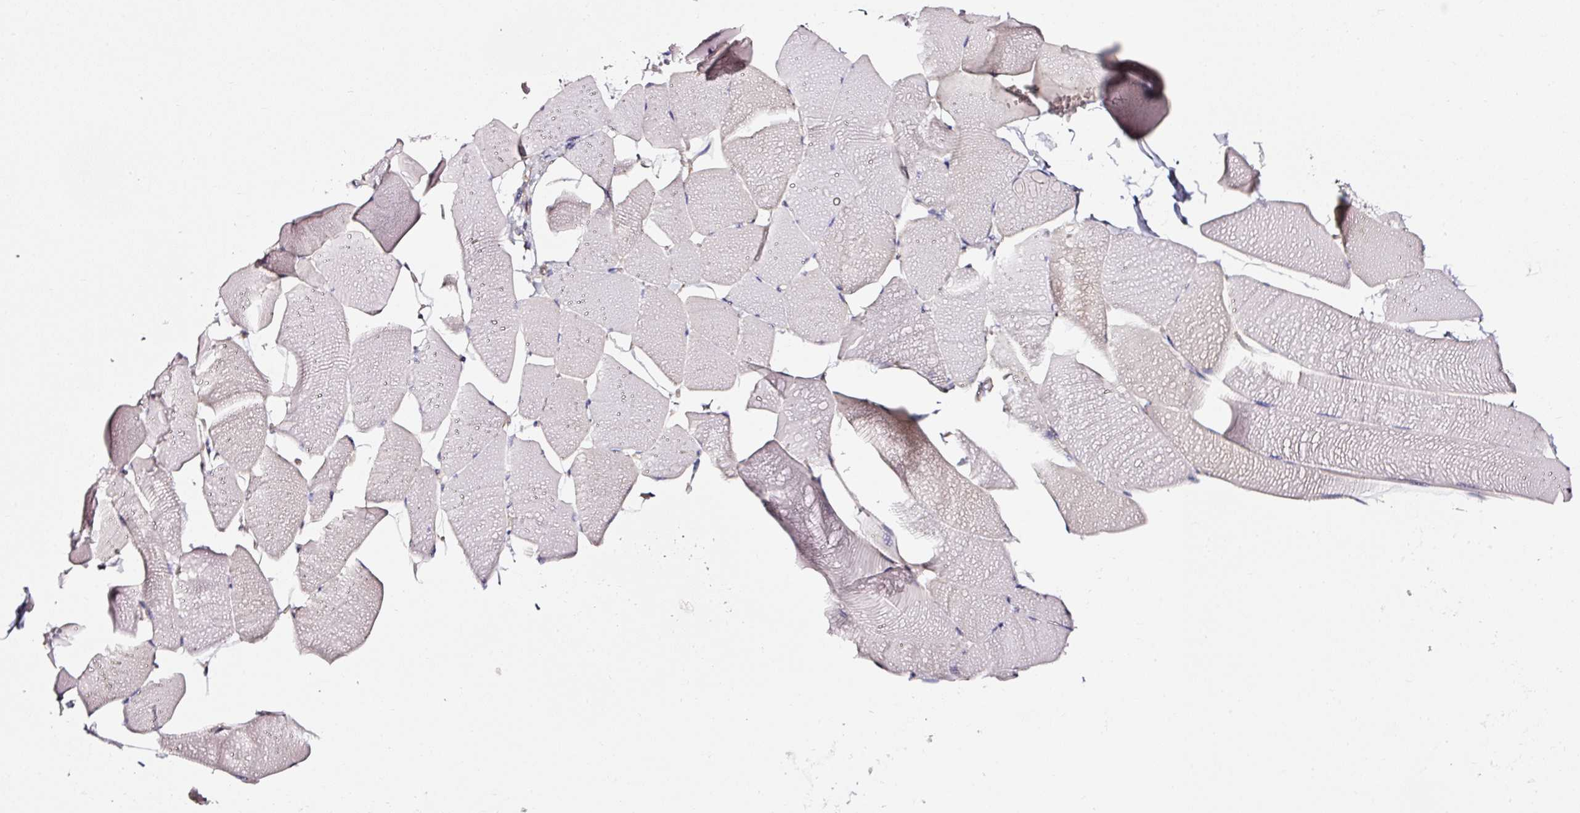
{"staining": {"intensity": "weak", "quantity": "<25%", "location": "cytoplasmic/membranous"}, "tissue": "skeletal muscle", "cell_type": "Myocytes", "image_type": "normal", "snomed": [{"axis": "morphology", "description": "Normal tissue, NOS"}, {"axis": "topography", "description": "Skeletal muscle"}], "caption": "Normal skeletal muscle was stained to show a protein in brown. There is no significant positivity in myocytes.", "gene": "CD47", "patient": {"sex": "male", "age": 25}}